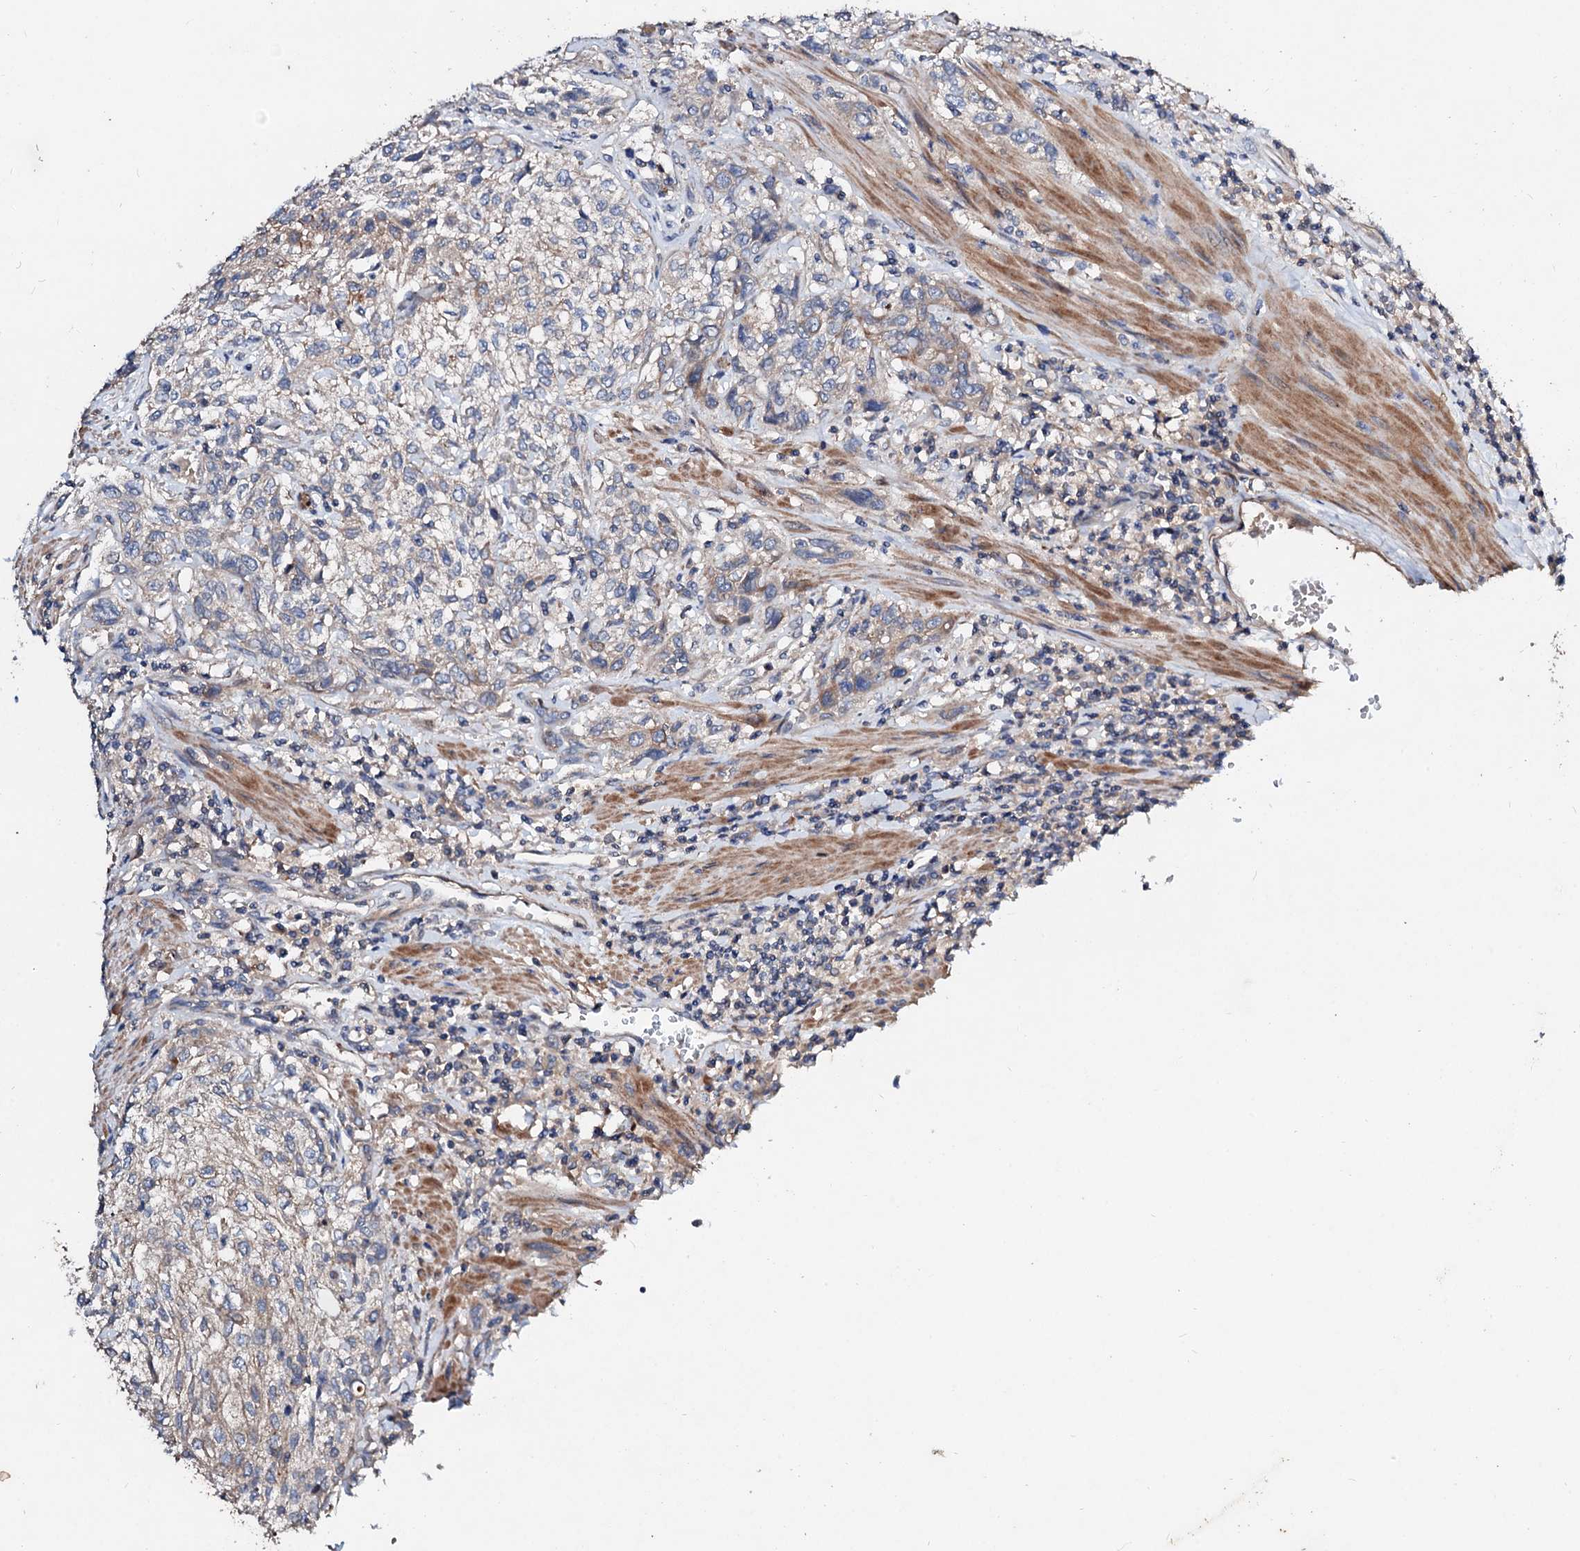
{"staining": {"intensity": "weak", "quantity": "<25%", "location": "cytoplasmic/membranous"}, "tissue": "urothelial cancer", "cell_type": "Tumor cells", "image_type": "cancer", "snomed": [{"axis": "morphology", "description": "Normal tissue, NOS"}, {"axis": "morphology", "description": "Urothelial carcinoma, NOS"}, {"axis": "topography", "description": "Urinary bladder"}, {"axis": "topography", "description": "Peripheral nerve tissue"}], "caption": "Tumor cells are negative for brown protein staining in transitional cell carcinoma.", "gene": "FIBIN", "patient": {"sex": "male", "age": 35}}